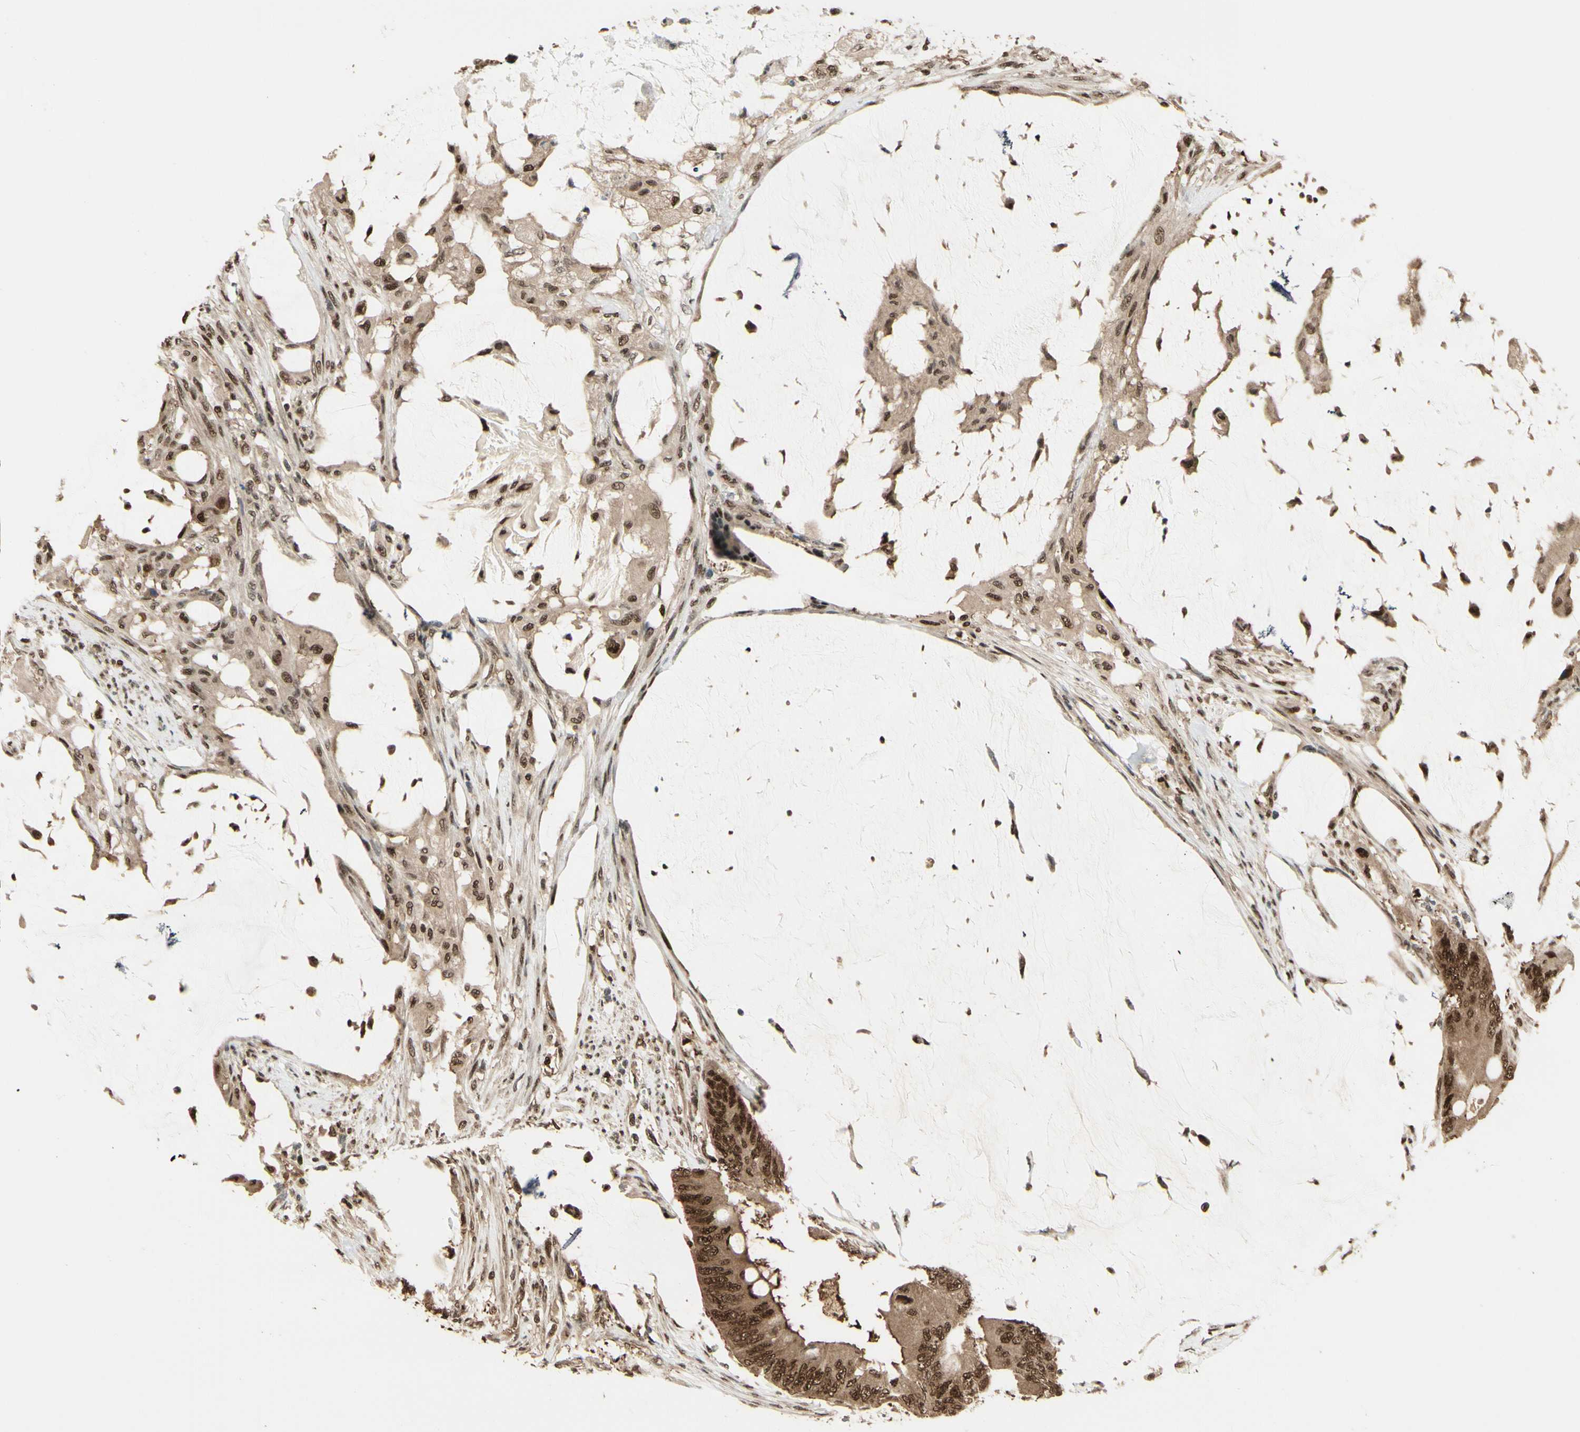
{"staining": {"intensity": "strong", "quantity": ">75%", "location": "cytoplasmic/membranous,nuclear"}, "tissue": "colorectal cancer", "cell_type": "Tumor cells", "image_type": "cancer", "snomed": [{"axis": "morphology", "description": "Adenocarcinoma, NOS"}, {"axis": "topography", "description": "Rectum"}], "caption": "High-power microscopy captured an immunohistochemistry (IHC) micrograph of colorectal cancer (adenocarcinoma), revealing strong cytoplasmic/membranous and nuclear staining in about >75% of tumor cells. The staining was performed using DAB (3,3'-diaminobenzidine) to visualize the protein expression in brown, while the nuclei were stained in blue with hematoxylin (Magnification: 20x).", "gene": "HSF1", "patient": {"sex": "female", "age": 77}}